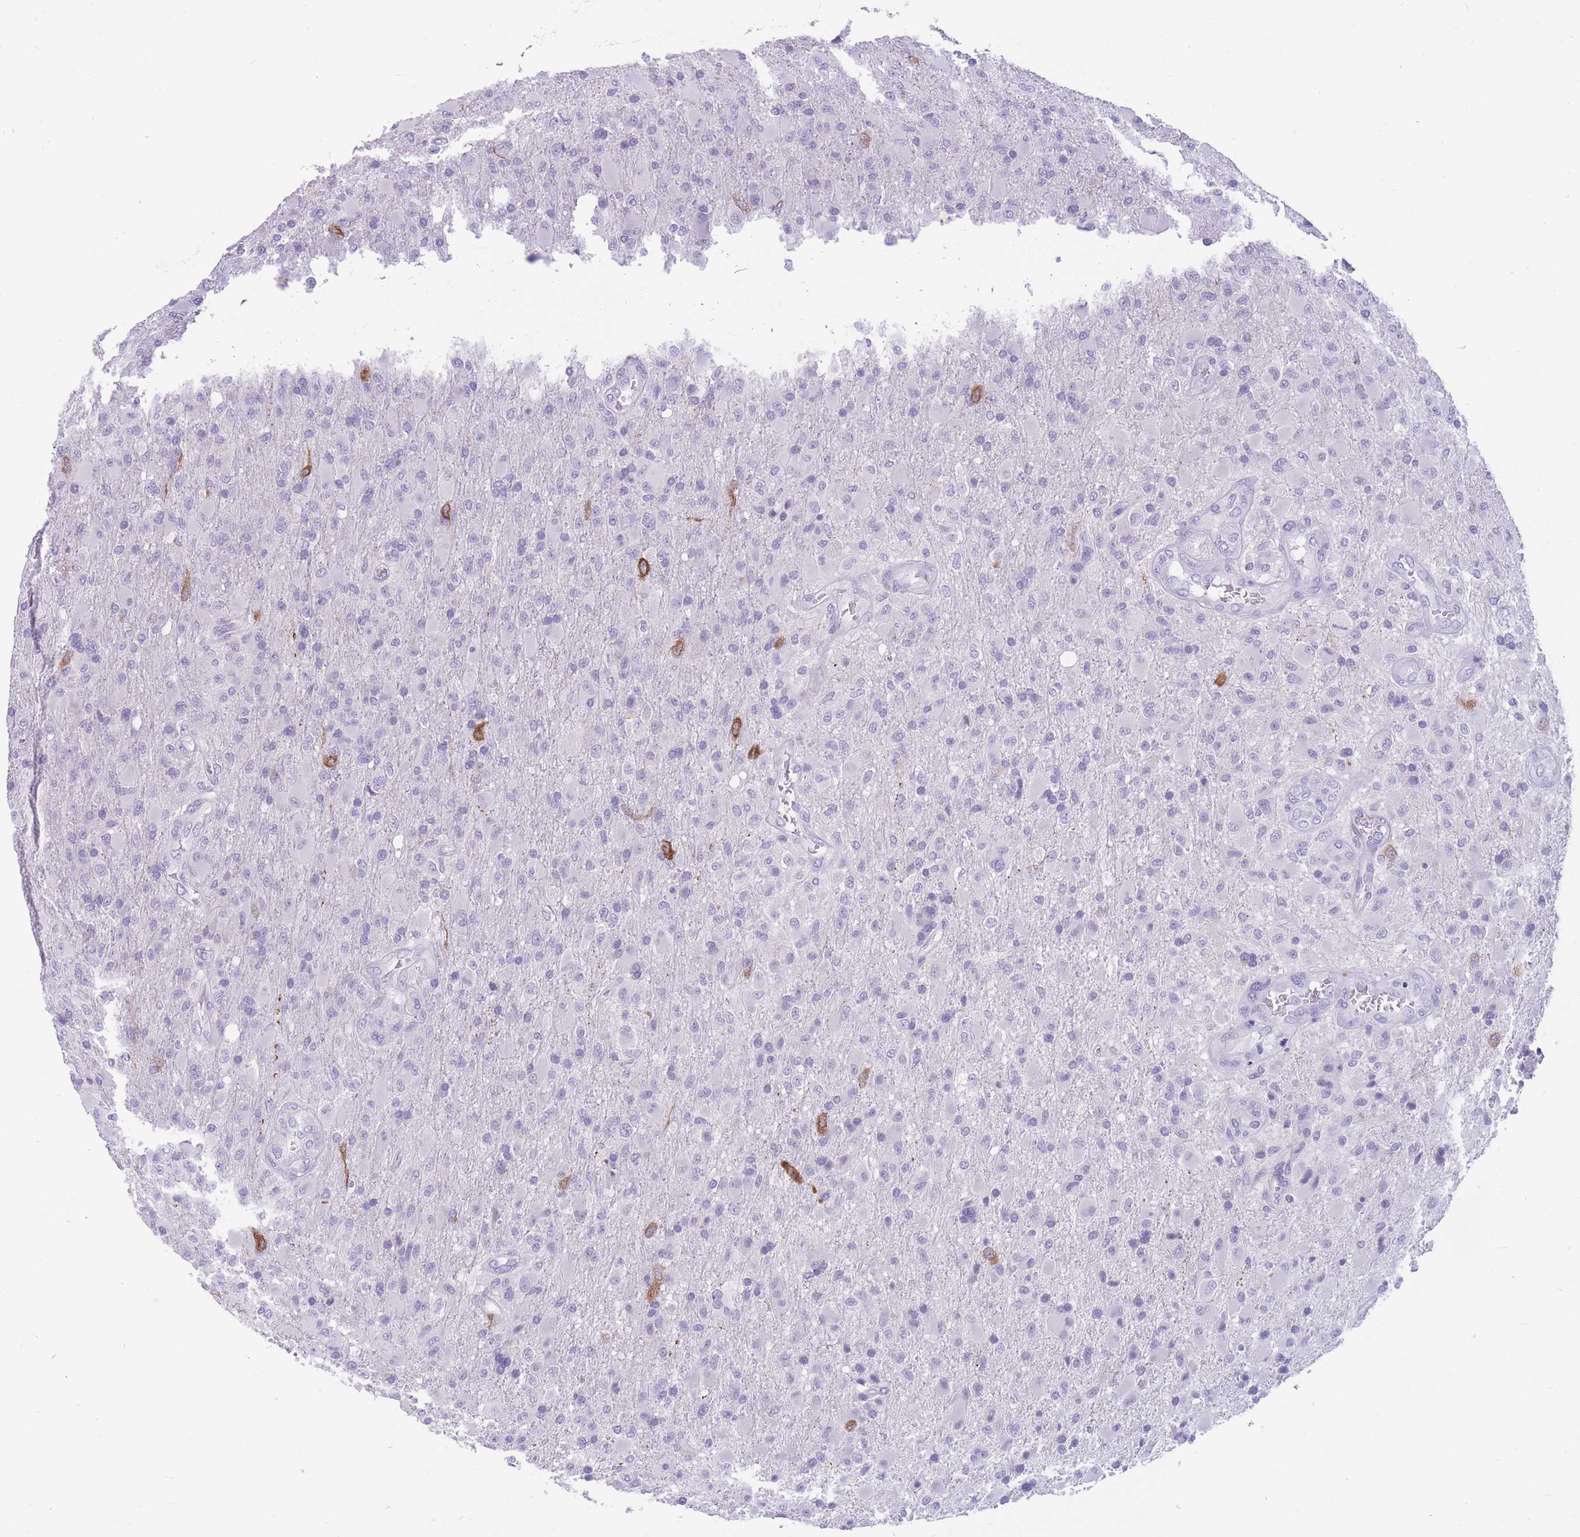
{"staining": {"intensity": "negative", "quantity": "none", "location": "none"}, "tissue": "glioma", "cell_type": "Tumor cells", "image_type": "cancer", "snomed": [{"axis": "morphology", "description": "Glioma, malignant, Low grade"}, {"axis": "topography", "description": "Brain"}], "caption": "Immunohistochemistry (IHC) image of neoplastic tissue: glioma stained with DAB (3,3'-diaminobenzidine) reveals no significant protein expression in tumor cells.", "gene": "DPYD", "patient": {"sex": "male", "age": 65}}